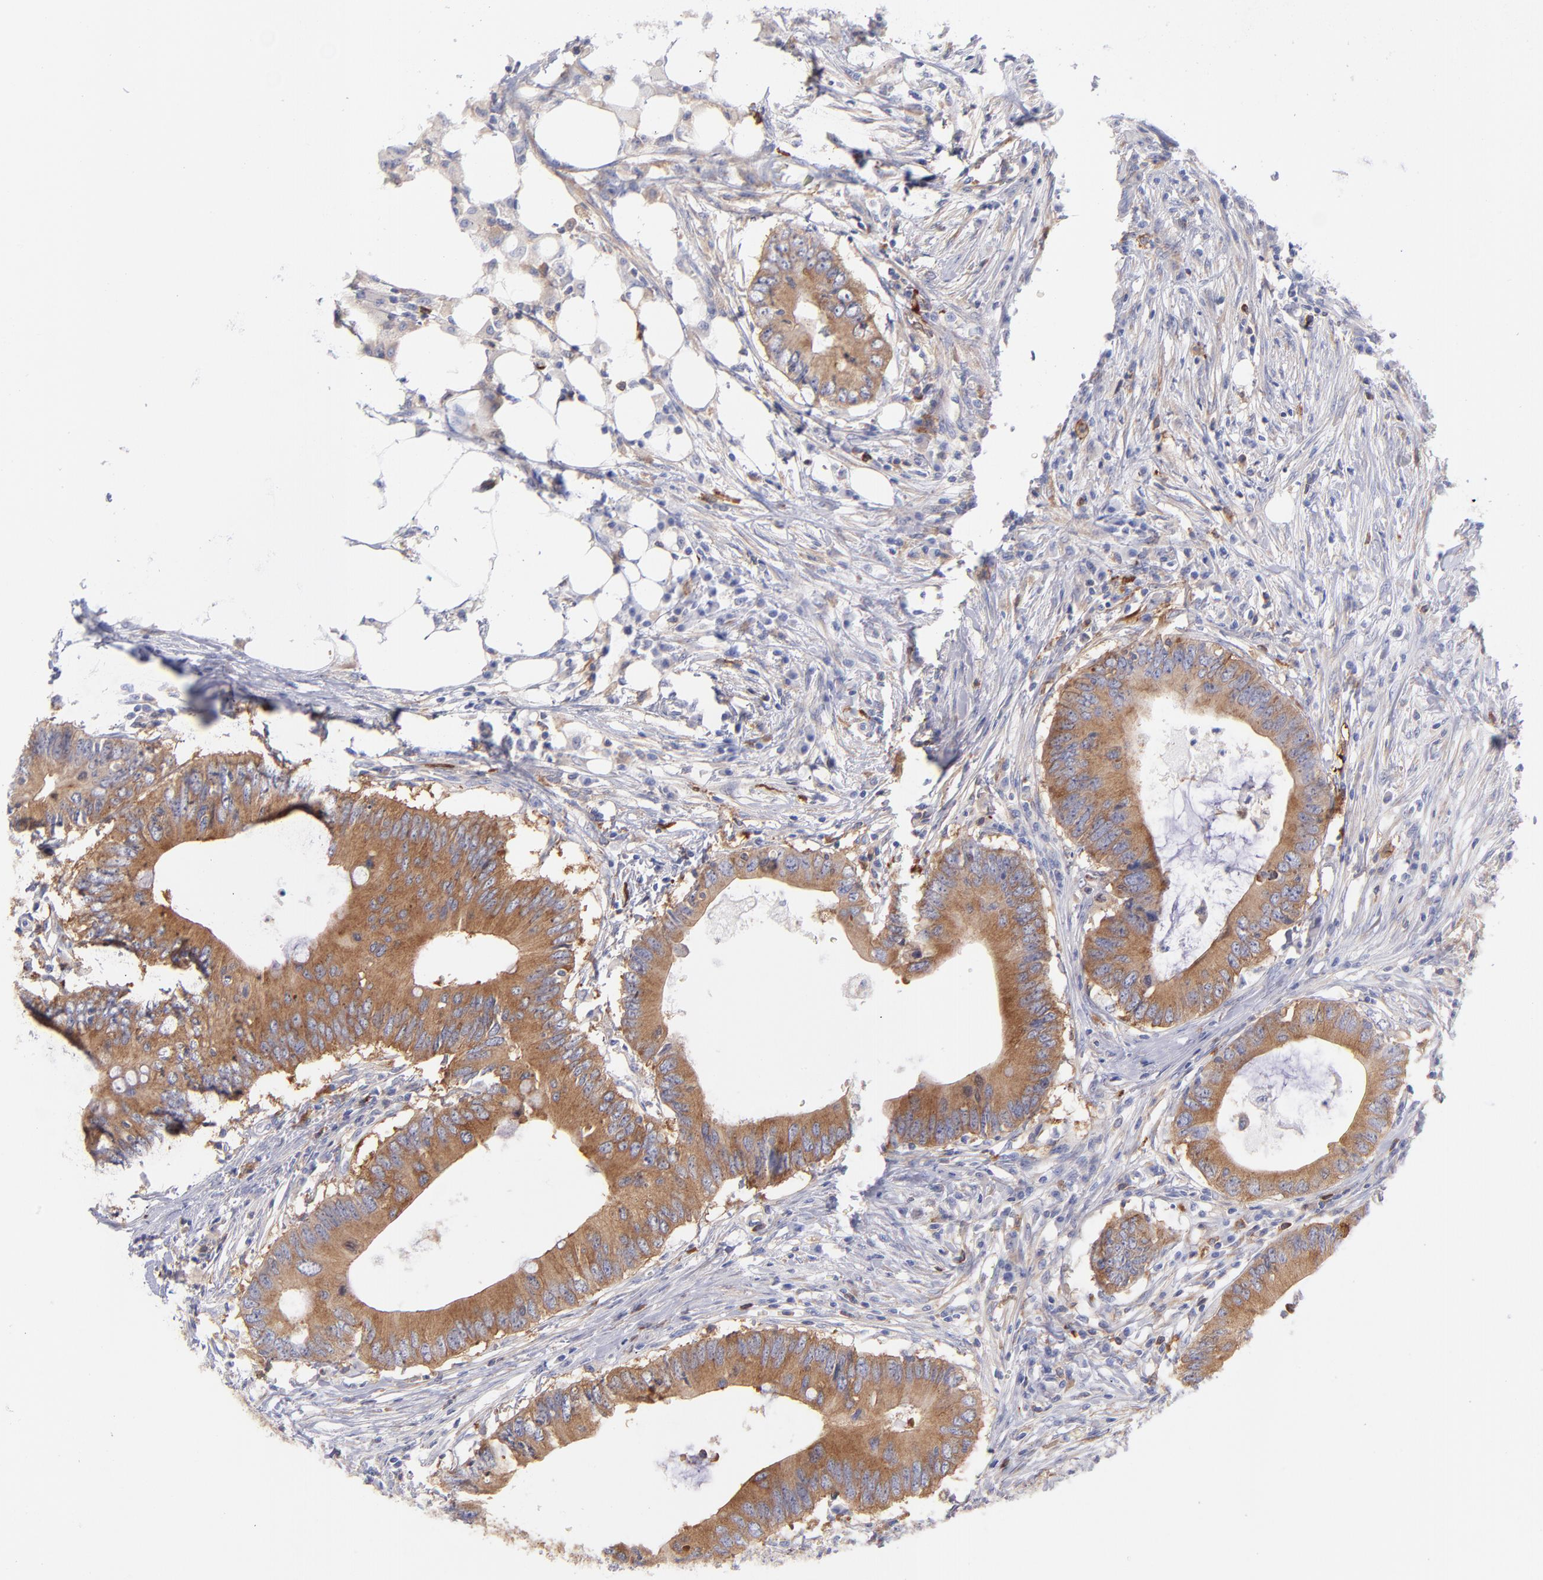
{"staining": {"intensity": "moderate", "quantity": ">75%", "location": "cytoplasmic/membranous"}, "tissue": "colorectal cancer", "cell_type": "Tumor cells", "image_type": "cancer", "snomed": [{"axis": "morphology", "description": "Adenocarcinoma, NOS"}, {"axis": "topography", "description": "Colon"}], "caption": "Moderate cytoplasmic/membranous positivity is present in approximately >75% of tumor cells in colorectal cancer (adenocarcinoma). The staining was performed using DAB (3,3'-diaminobenzidine), with brown indicating positive protein expression. Nuclei are stained blue with hematoxylin.", "gene": "PRKCA", "patient": {"sex": "male", "age": 71}}